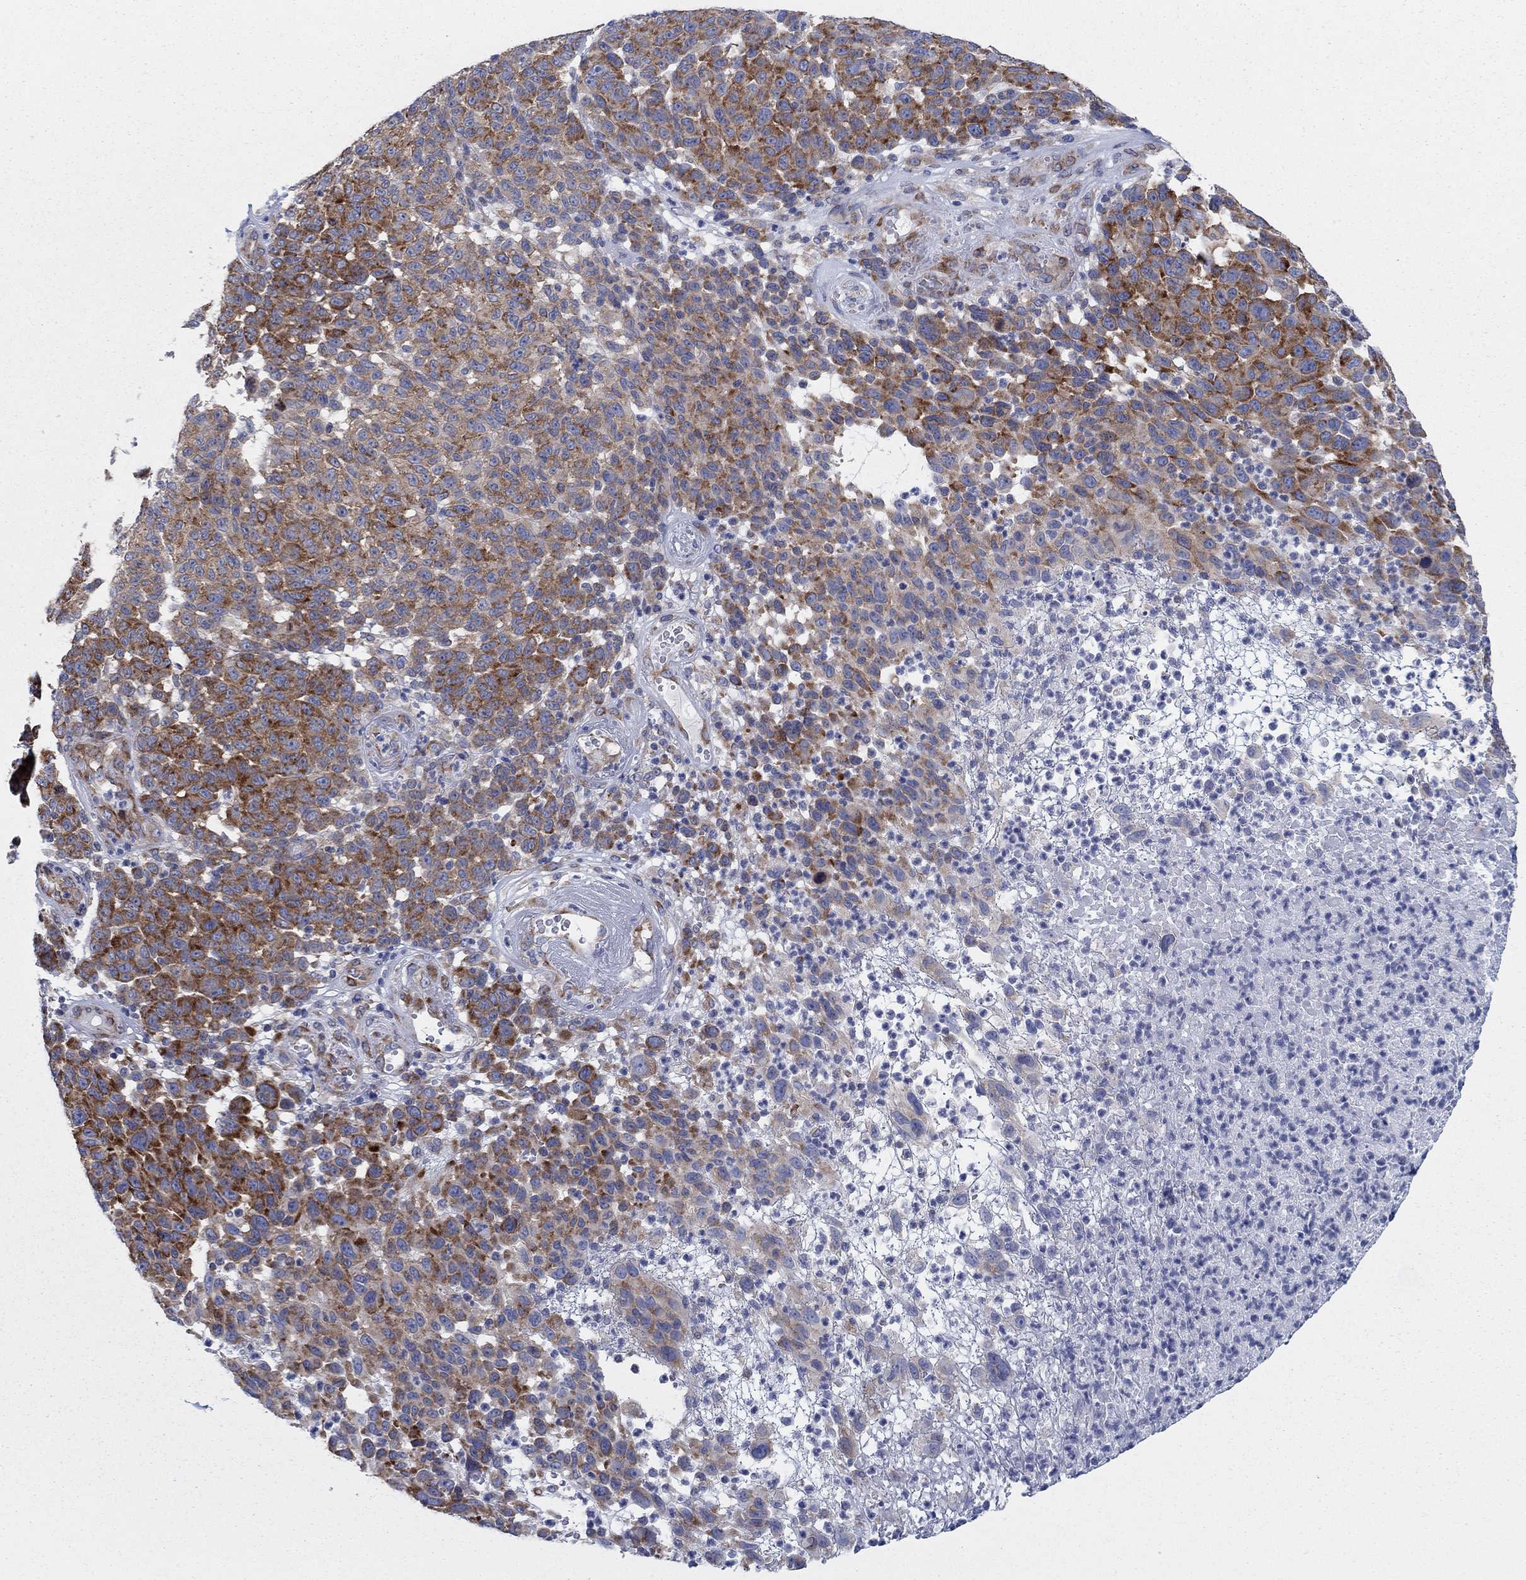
{"staining": {"intensity": "strong", "quantity": ">75%", "location": "cytoplasmic/membranous"}, "tissue": "melanoma", "cell_type": "Tumor cells", "image_type": "cancer", "snomed": [{"axis": "morphology", "description": "Malignant melanoma, NOS"}, {"axis": "topography", "description": "Skin"}], "caption": "Melanoma stained with DAB immunohistochemistry (IHC) exhibits high levels of strong cytoplasmic/membranous staining in about >75% of tumor cells.", "gene": "TMEM59", "patient": {"sex": "male", "age": 59}}